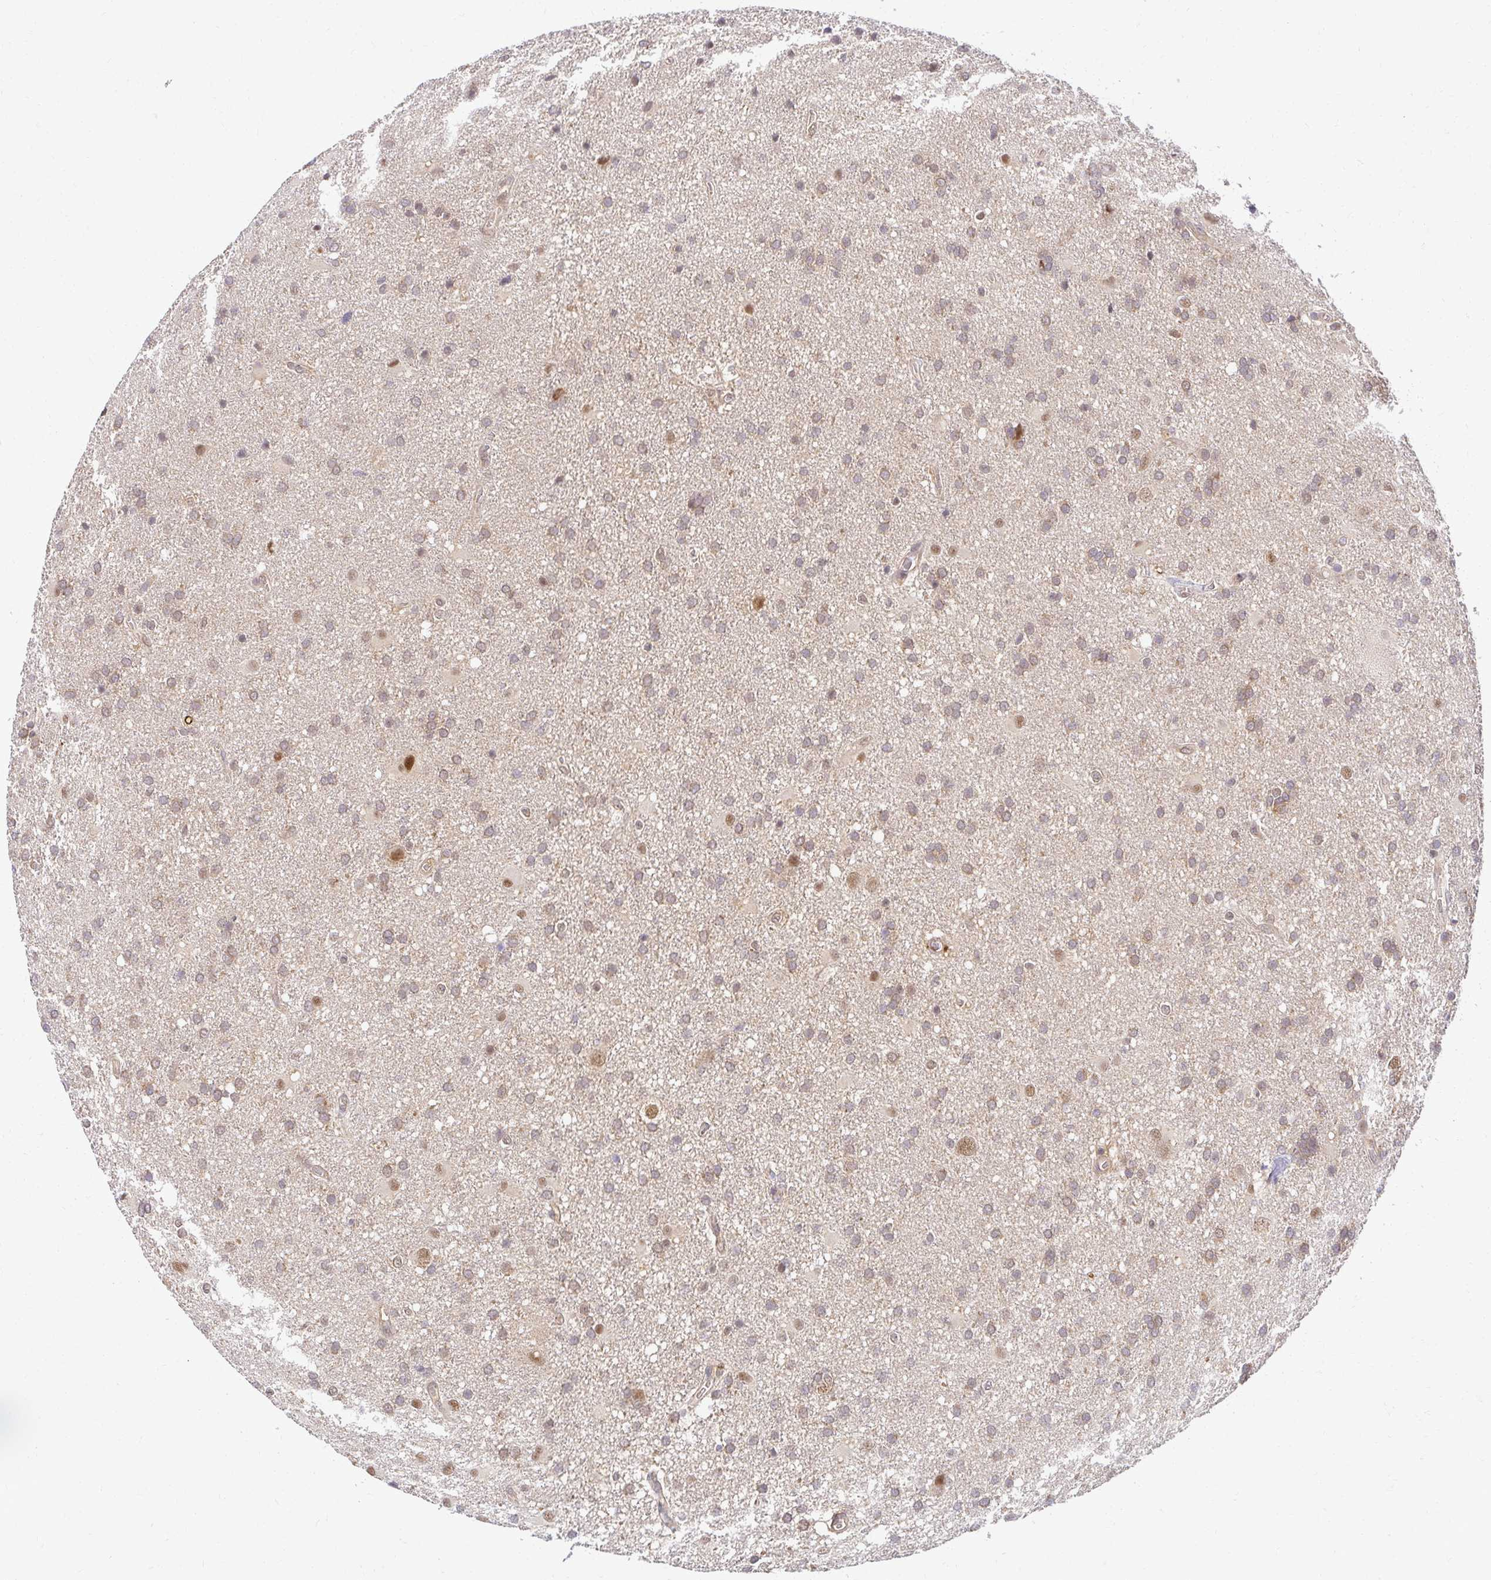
{"staining": {"intensity": "moderate", "quantity": "25%-75%", "location": "nuclear"}, "tissue": "glioma", "cell_type": "Tumor cells", "image_type": "cancer", "snomed": [{"axis": "morphology", "description": "Glioma, malignant, Low grade"}, {"axis": "topography", "description": "Brain"}], "caption": "The image exhibits staining of malignant glioma (low-grade), revealing moderate nuclear protein staining (brown color) within tumor cells.", "gene": "PSMA4", "patient": {"sex": "male", "age": 66}}